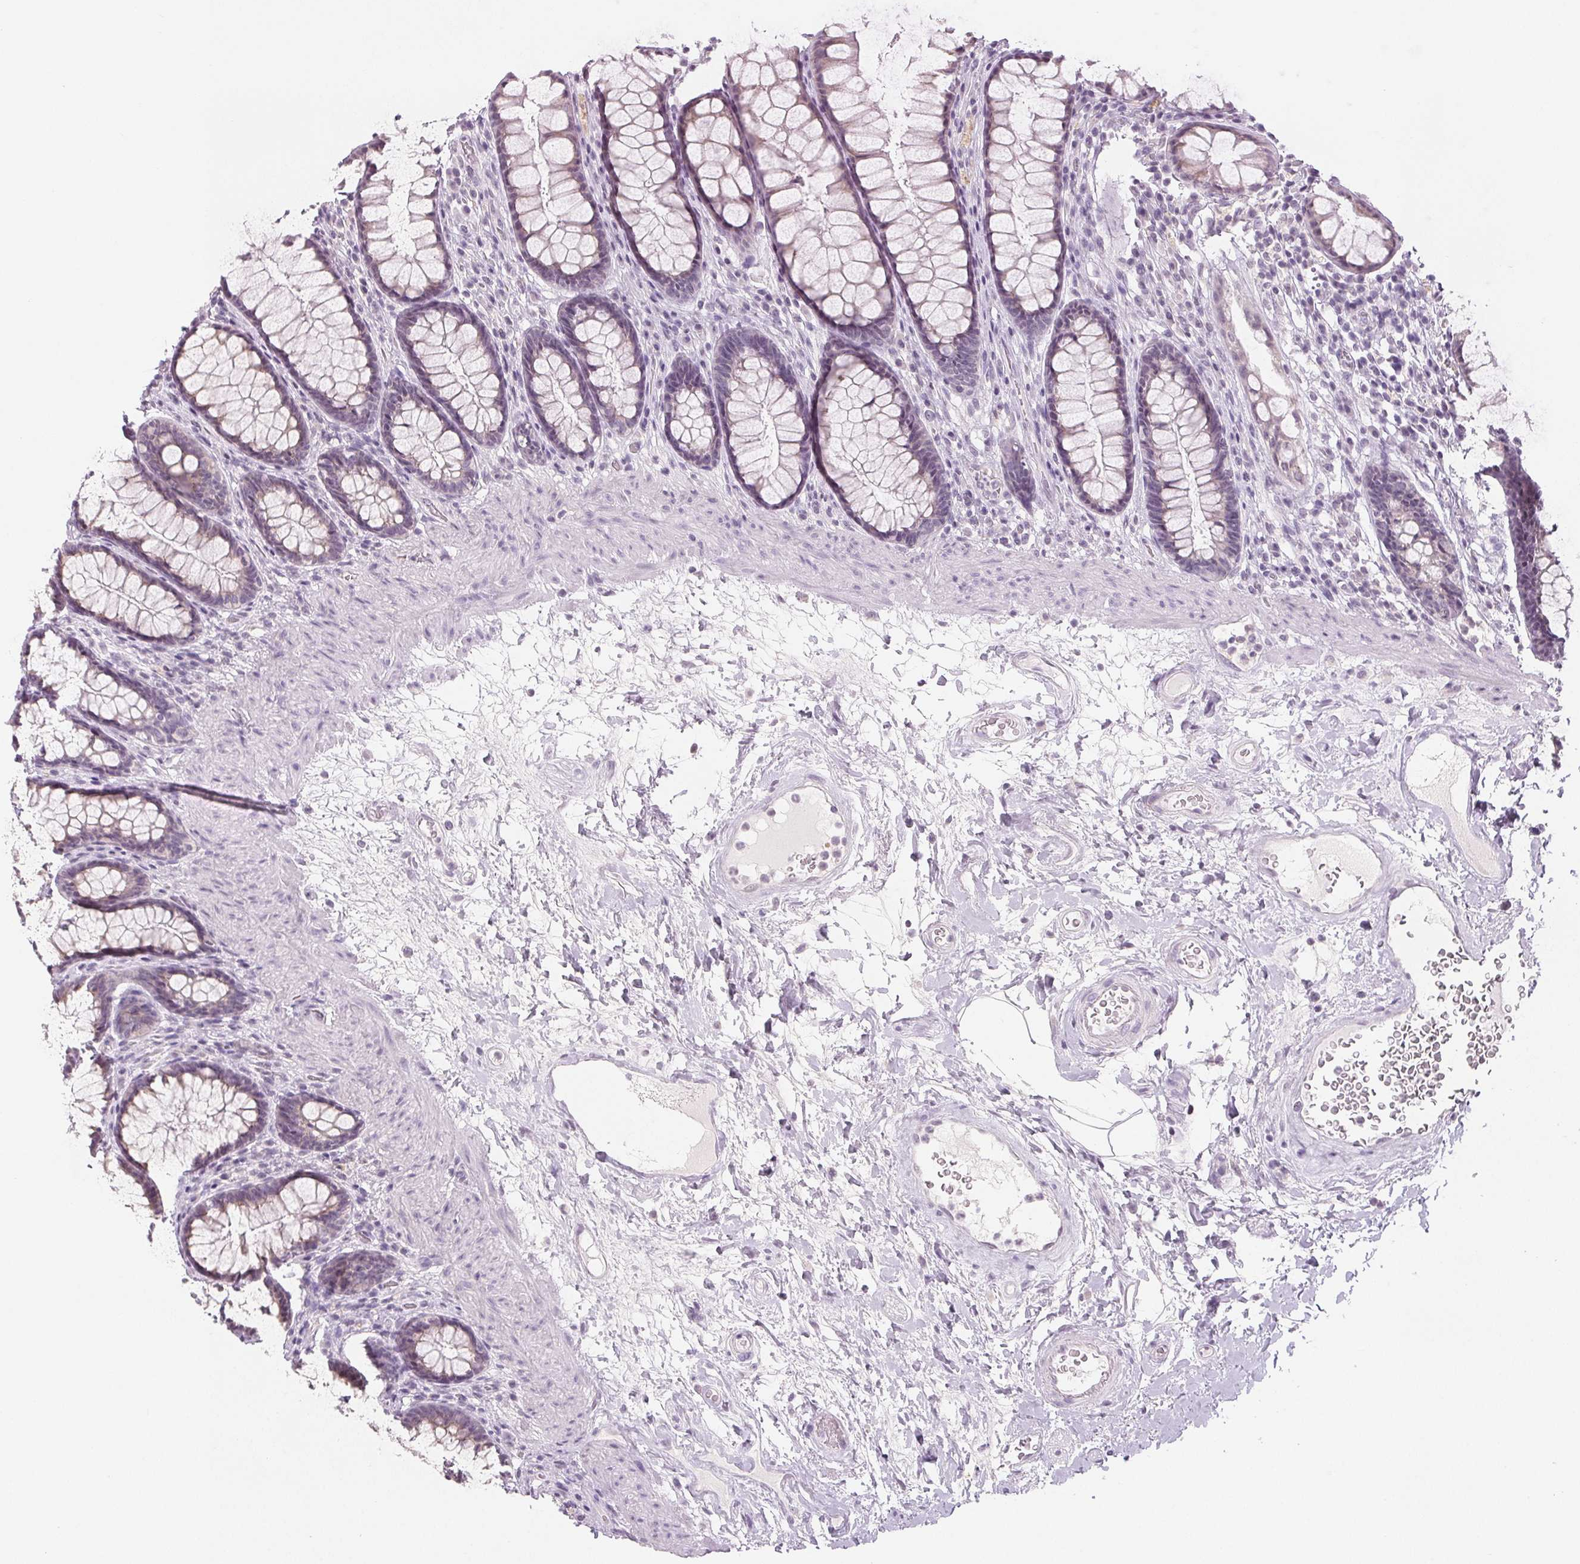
{"staining": {"intensity": "weak", "quantity": "25%-75%", "location": "cytoplasmic/membranous"}, "tissue": "rectum", "cell_type": "Glandular cells", "image_type": "normal", "snomed": [{"axis": "morphology", "description": "Normal tissue, NOS"}, {"axis": "topography", "description": "Rectum"}], "caption": "Unremarkable rectum demonstrates weak cytoplasmic/membranous positivity in about 25%-75% of glandular cells, visualized by immunohistochemistry. Nuclei are stained in blue.", "gene": "EHHADH", "patient": {"sex": "male", "age": 72}}